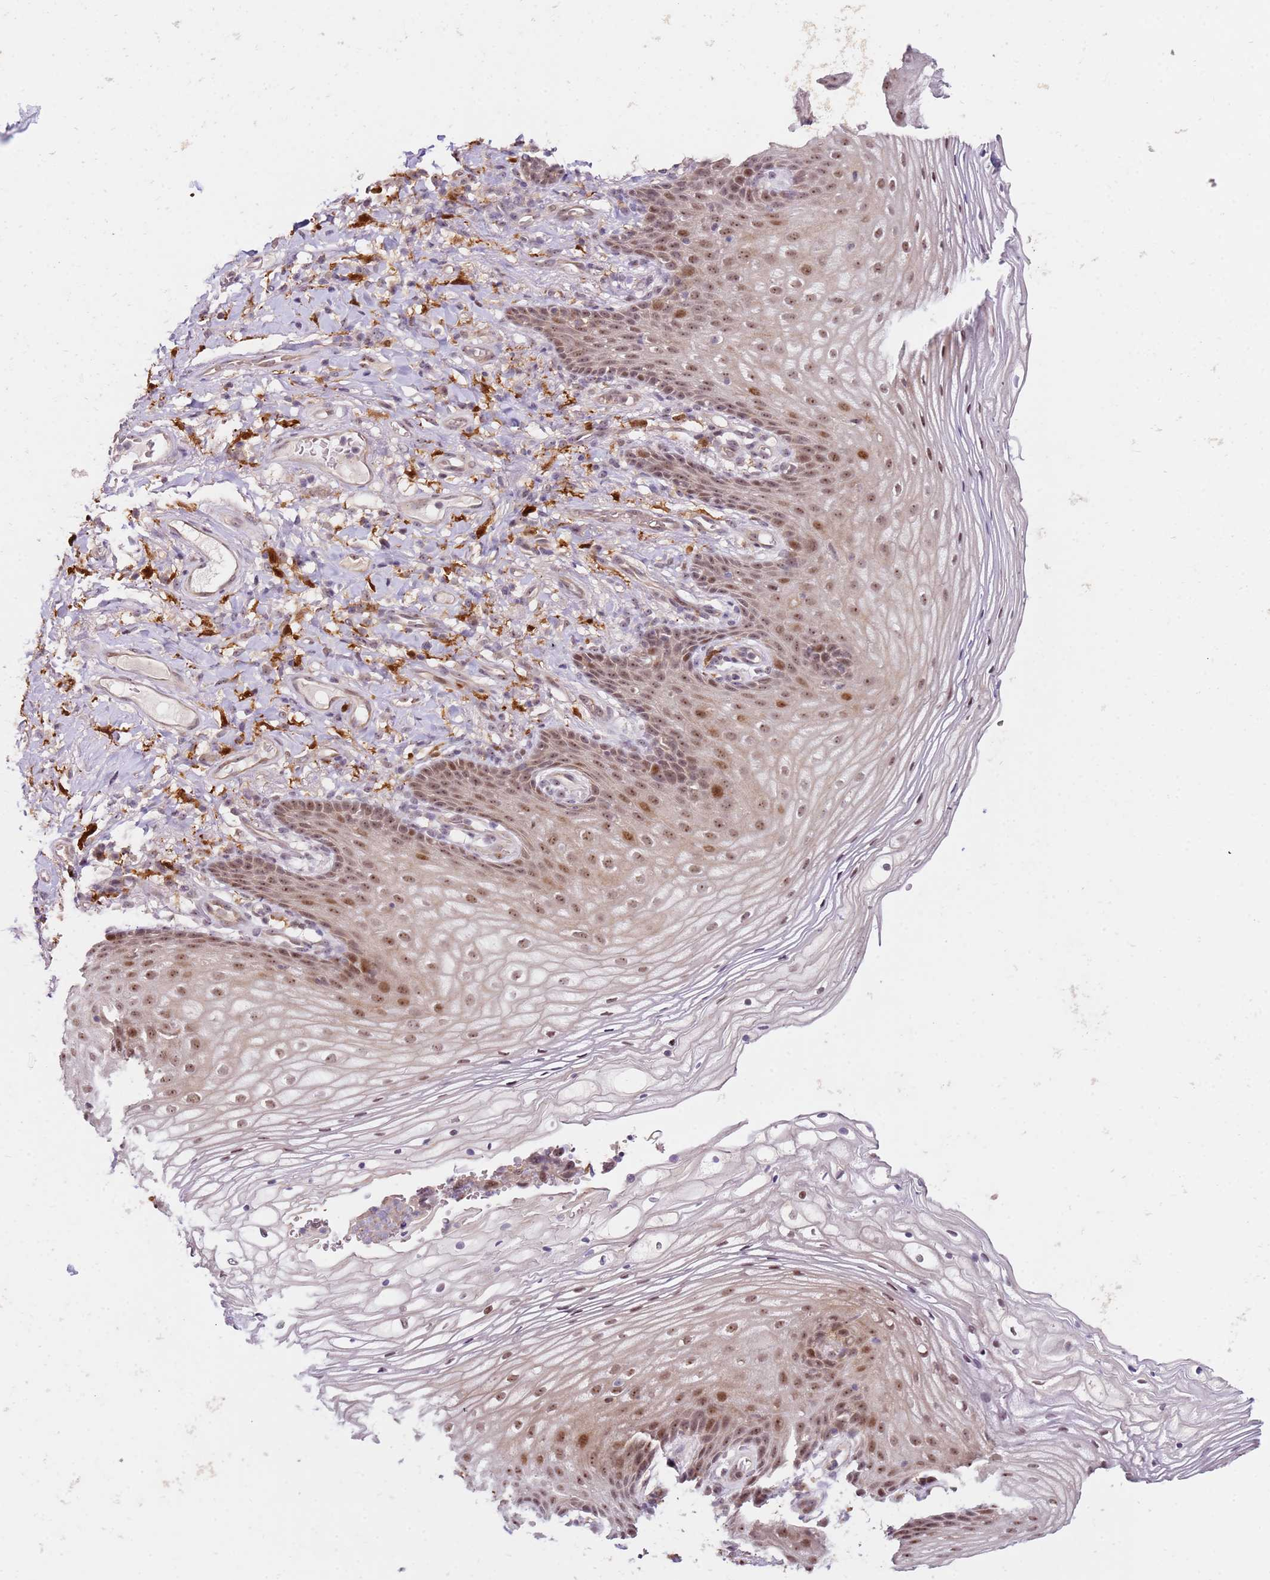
{"staining": {"intensity": "moderate", "quantity": ">75%", "location": "nuclear"}, "tissue": "vagina", "cell_type": "Squamous epithelial cells", "image_type": "normal", "snomed": [{"axis": "morphology", "description": "Normal tissue, NOS"}, {"axis": "topography", "description": "Vagina"}], "caption": "Vagina was stained to show a protein in brown. There is medium levels of moderate nuclear positivity in about >75% of squamous epithelial cells. Using DAB (3,3'-diaminobenzidine) (brown) and hematoxylin (blue) stains, captured at high magnification using brightfield microscopy.", "gene": "LGALSL", "patient": {"sex": "female", "age": 60}}